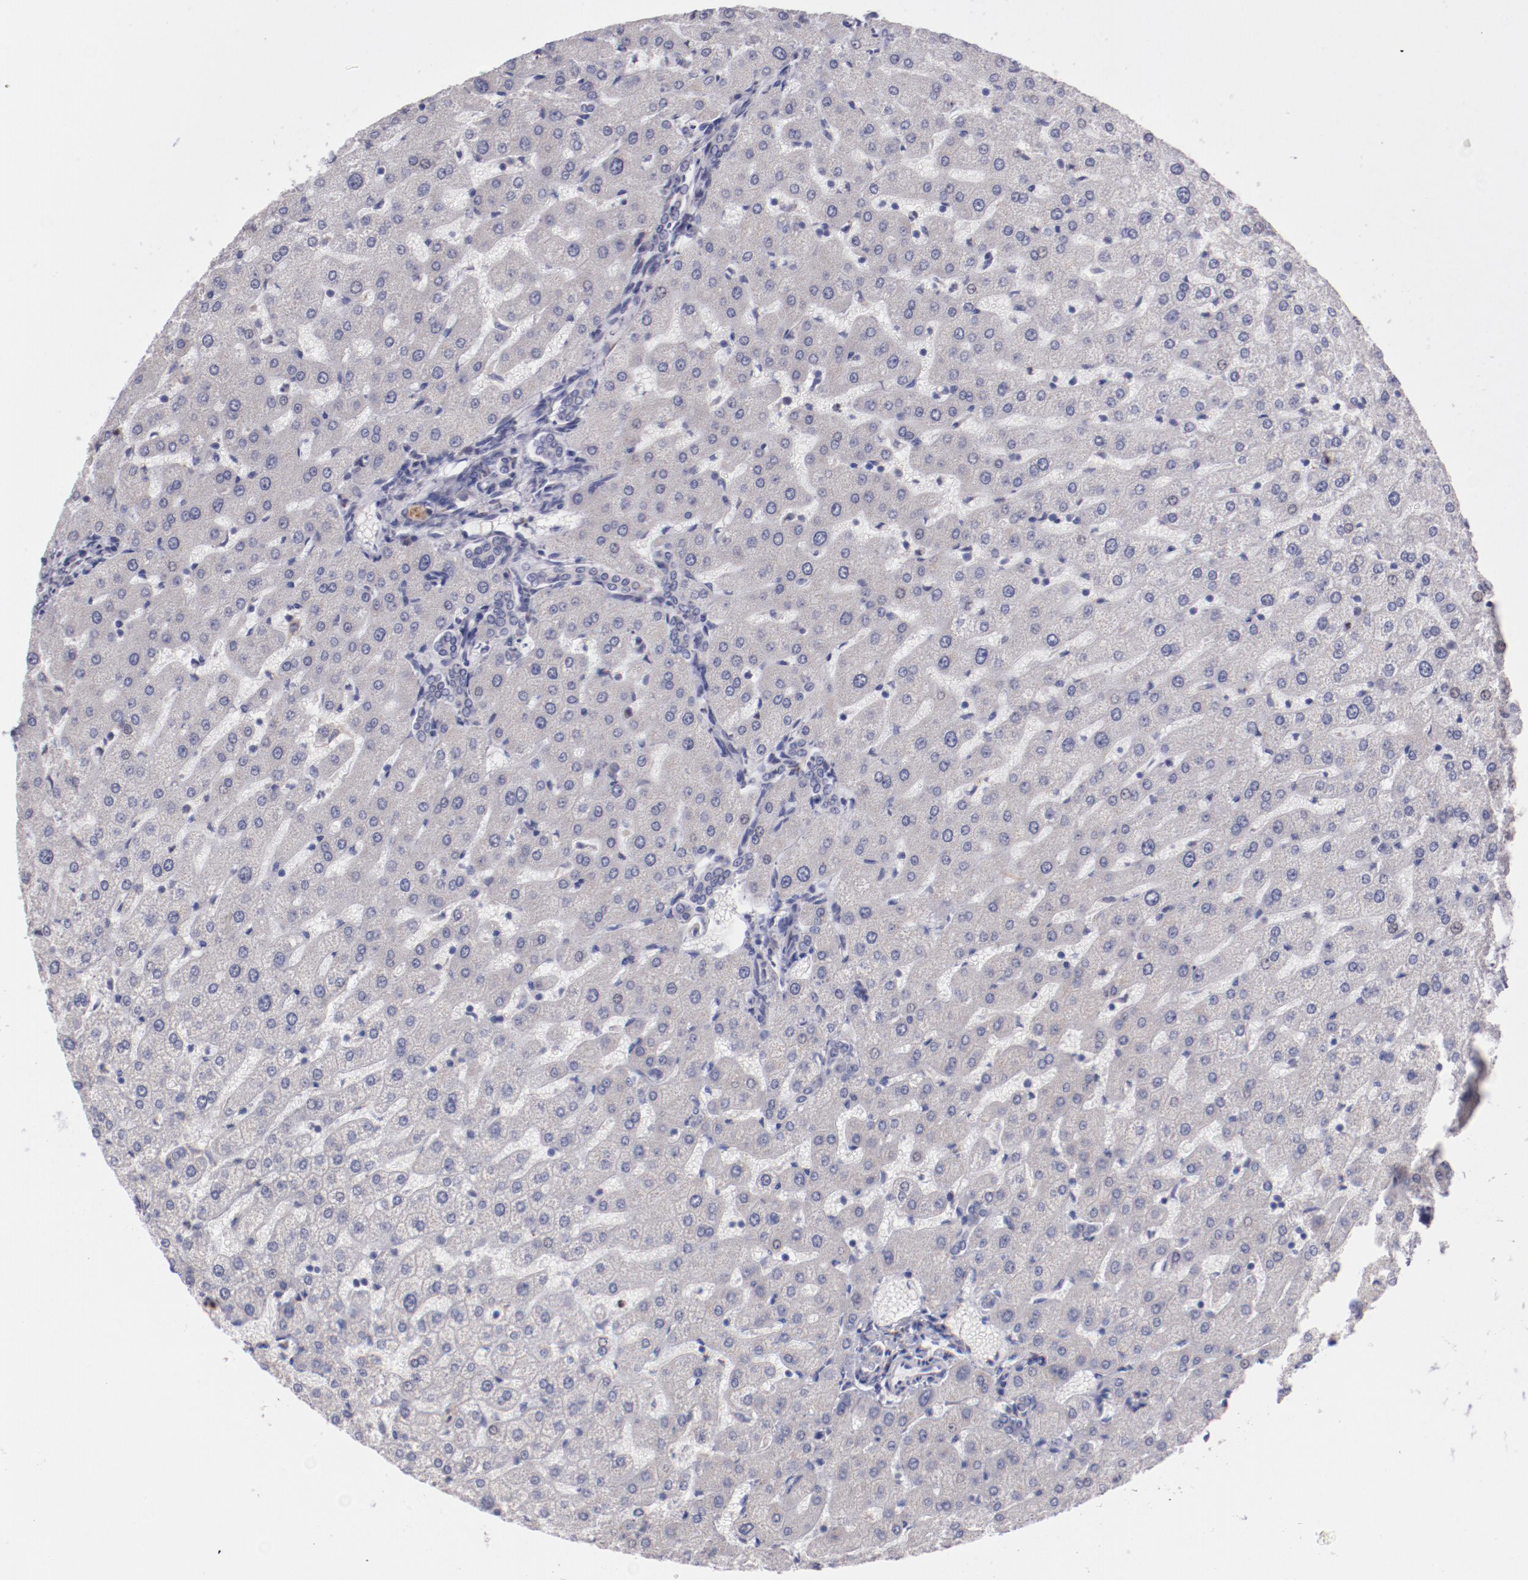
{"staining": {"intensity": "negative", "quantity": "none", "location": "none"}, "tissue": "liver", "cell_type": "Cholangiocytes", "image_type": "normal", "snomed": [{"axis": "morphology", "description": "Normal tissue, NOS"}, {"axis": "morphology", "description": "Fibrosis, NOS"}, {"axis": "topography", "description": "Liver"}], "caption": "Cholangiocytes are negative for brown protein staining in unremarkable liver. The staining is performed using DAB (3,3'-diaminobenzidine) brown chromogen with nuclei counter-stained in using hematoxylin.", "gene": "TRAF3", "patient": {"sex": "female", "age": 29}}